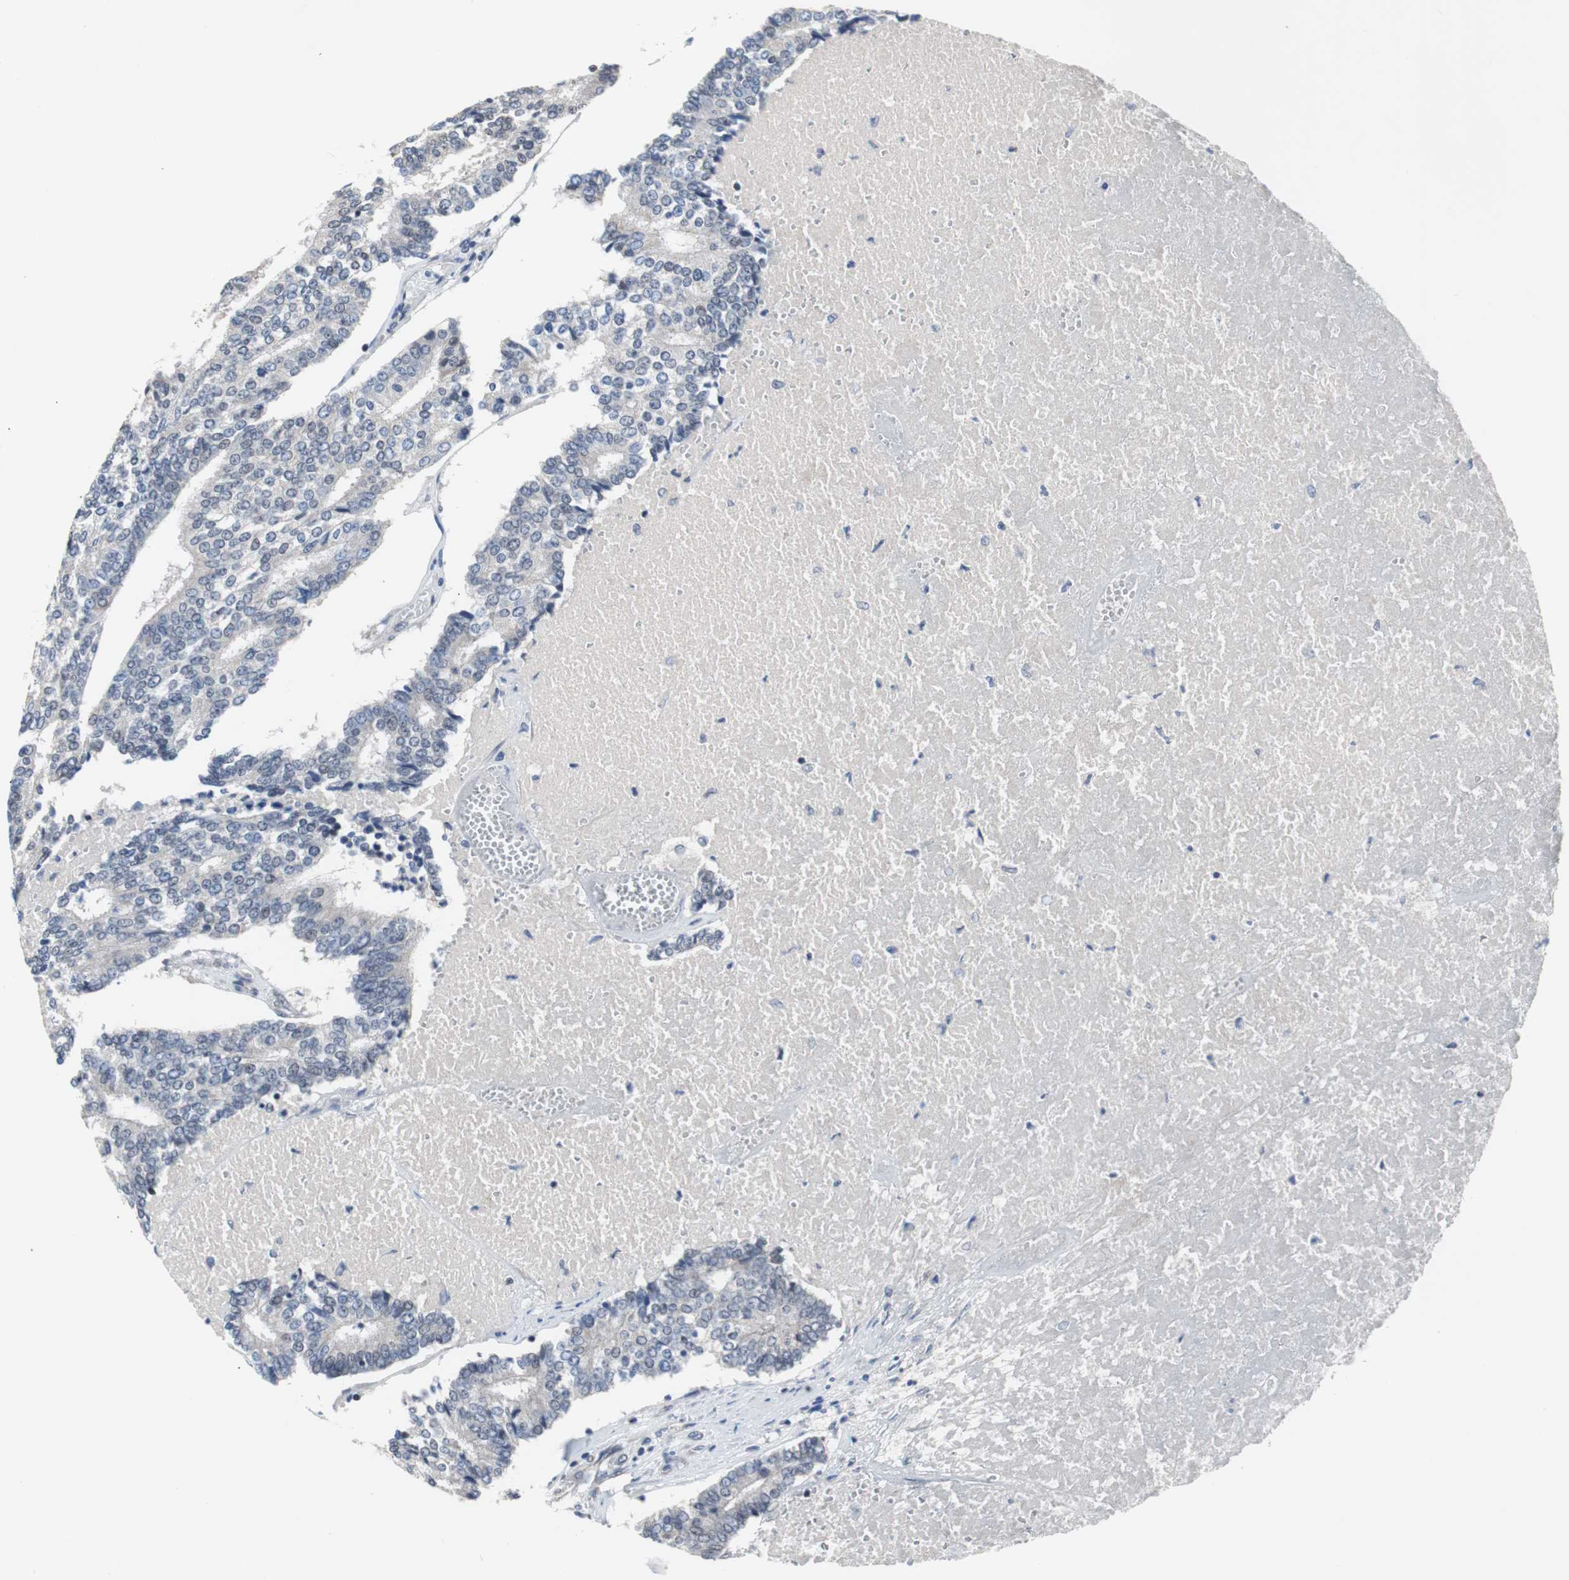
{"staining": {"intensity": "negative", "quantity": "none", "location": "none"}, "tissue": "prostate cancer", "cell_type": "Tumor cells", "image_type": "cancer", "snomed": [{"axis": "morphology", "description": "Adenocarcinoma, High grade"}, {"axis": "topography", "description": "Prostate"}], "caption": "Human prostate cancer stained for a protein using immunohistochemistry reveals no positivity in tumor cells.", "gene": "TP63", "patient": {"sex": "male", "age": 55}}